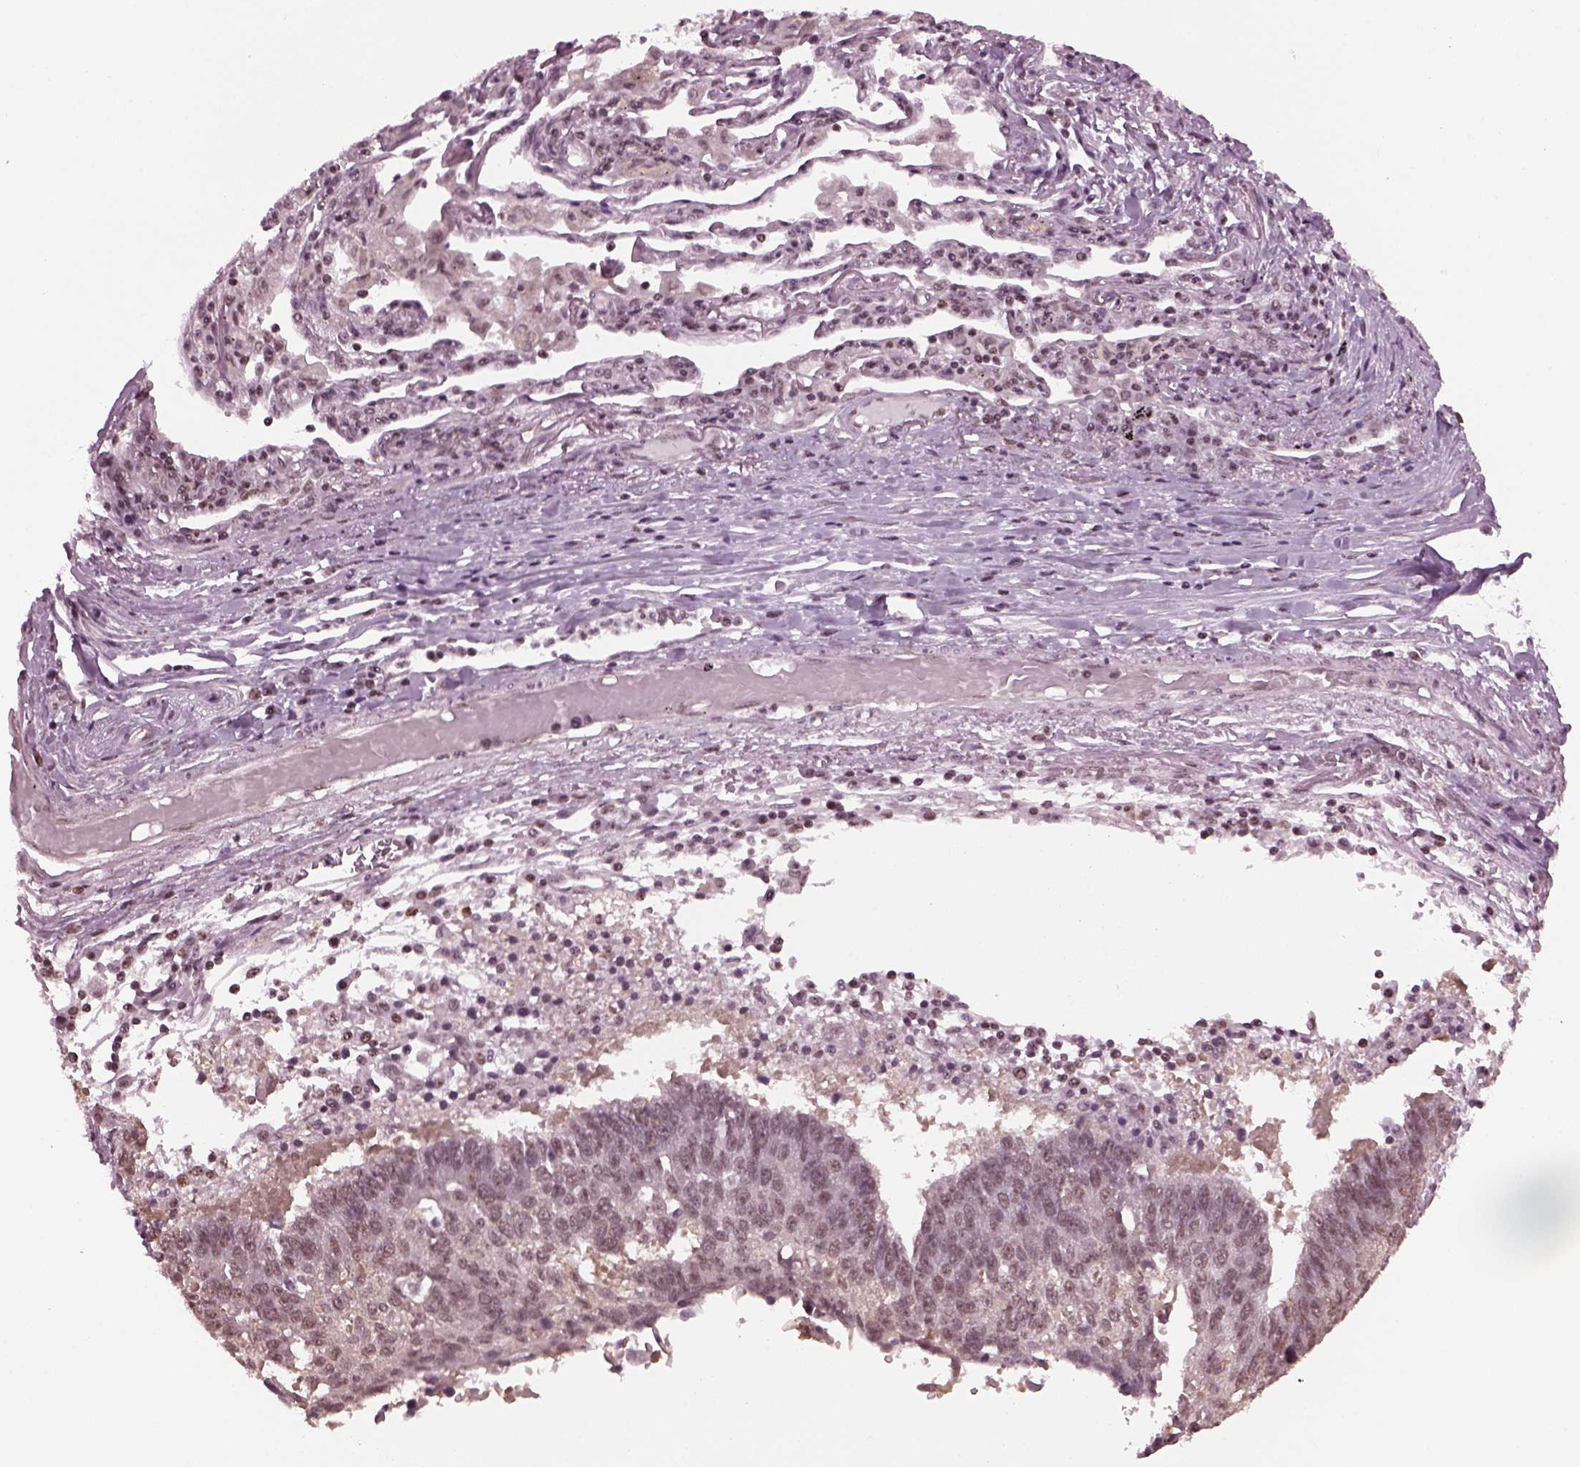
{"staining": {"intensity": "negative", "quantity": "none", "location": "none"}, "tissue": "lung cancer", "cell_type": "Tumor cells", "image_type": "cancer", "snomed": [{"axis": "morphology", "description": "Squamous cell carcinoma, NOS"}, {"axis": "topography", "description": "Lung"}], "caption": "This is an IHC micrograph of lung cancer (squamous cell carcinoma). There is no staining in tumor cells.", "gene": "RUVBL2", "patient": {"sex": "male", "age": 73}}